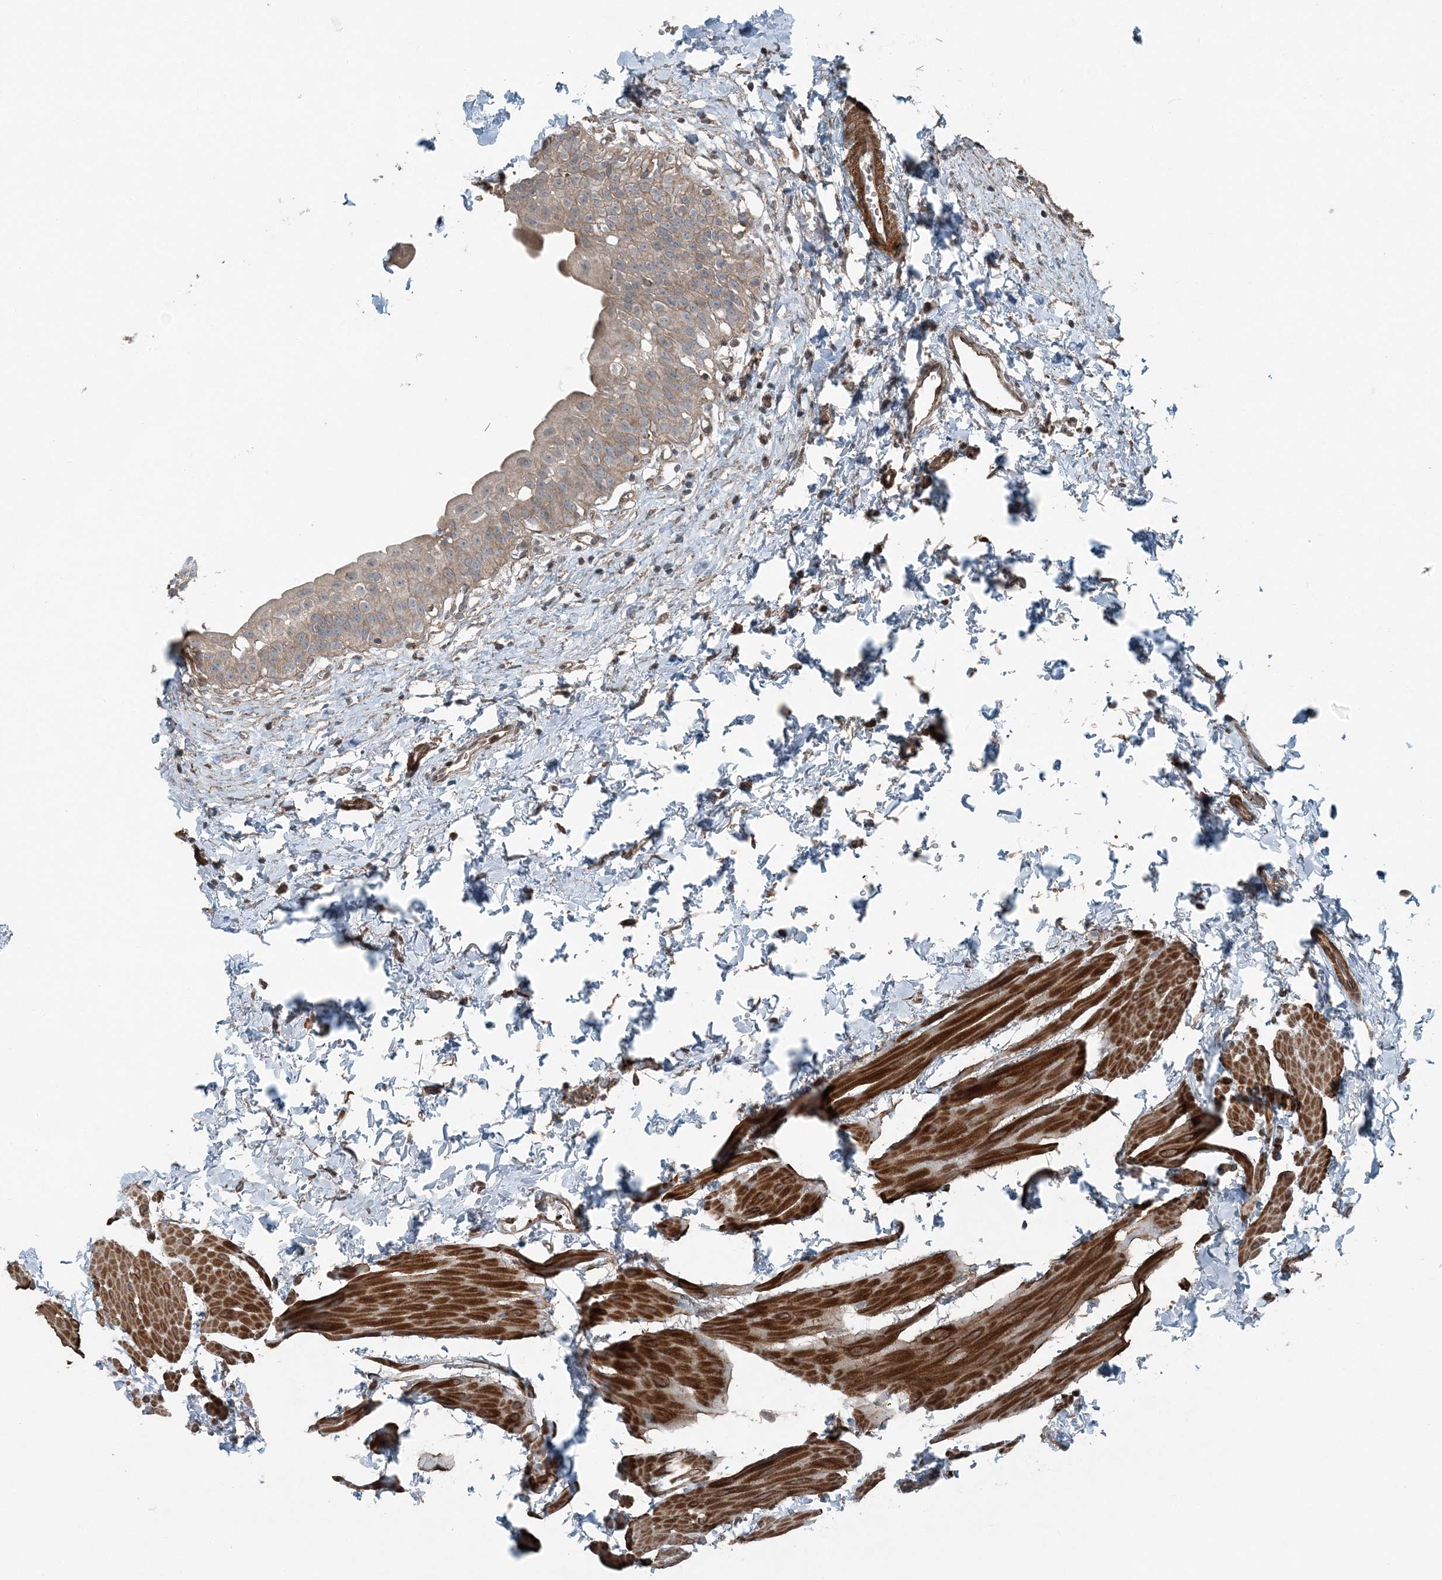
{"staining": {"intensity": "weak", "quantity": ">75%", "location": "cytoplasmic/membranous"}, "tissue": "urinary bladder", "cell_type": "Urothelial cells", "image_type": "normal", "snomed": [{"axis": "morphology", "description": "Normal tissue, NOS"}, {"axis": "topography", "description": "Urinary bladder"}], "caption": "A brown stain labels weak cytoplasmic/membranous positivity of a protein in urothelial cells of normal human urinary bladder. (DAB = brown stain, brightfield microscopy at high magnification).", "gene": "KY", "patient": {"sex": "male", "age": 51}}